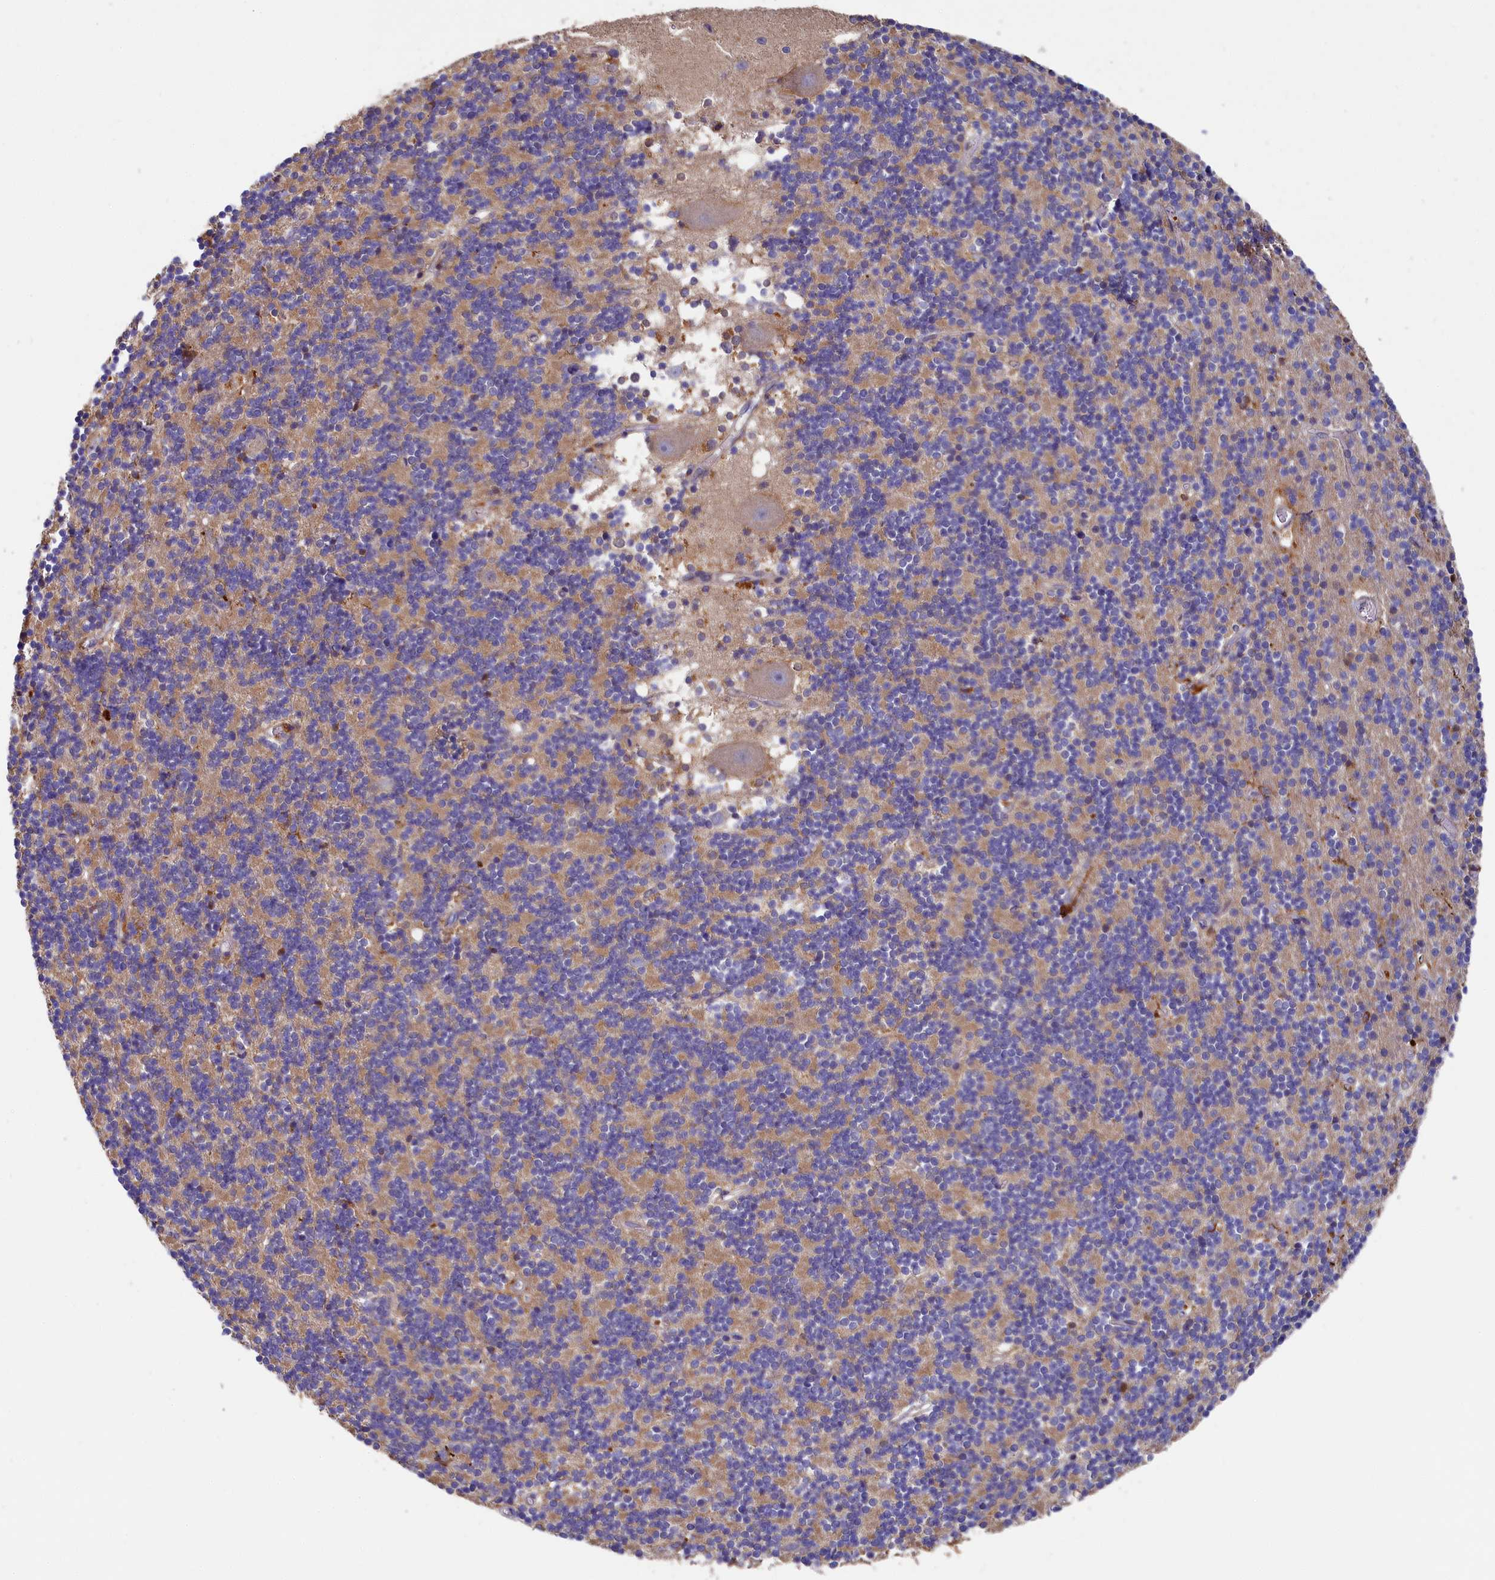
{"staining": {"intensity": "weak", "quantity": "<25%", "location": "cytoplasmic/membranous"}, "tissue": "cerebellum", "cell_type": "Cells in granular layer", "image_type": "normal", "snomed": [{"axis": "morphology", "description": "Normal tissue, NOS"}, {"axis": "topography", "description": "Cerebellum"}], "caption": "Cerebellum stained for a protein using IHC shows no staining cells in granular layer.", "gene": "SEC31B", "patient": {"sex": "male", "age": 54}}